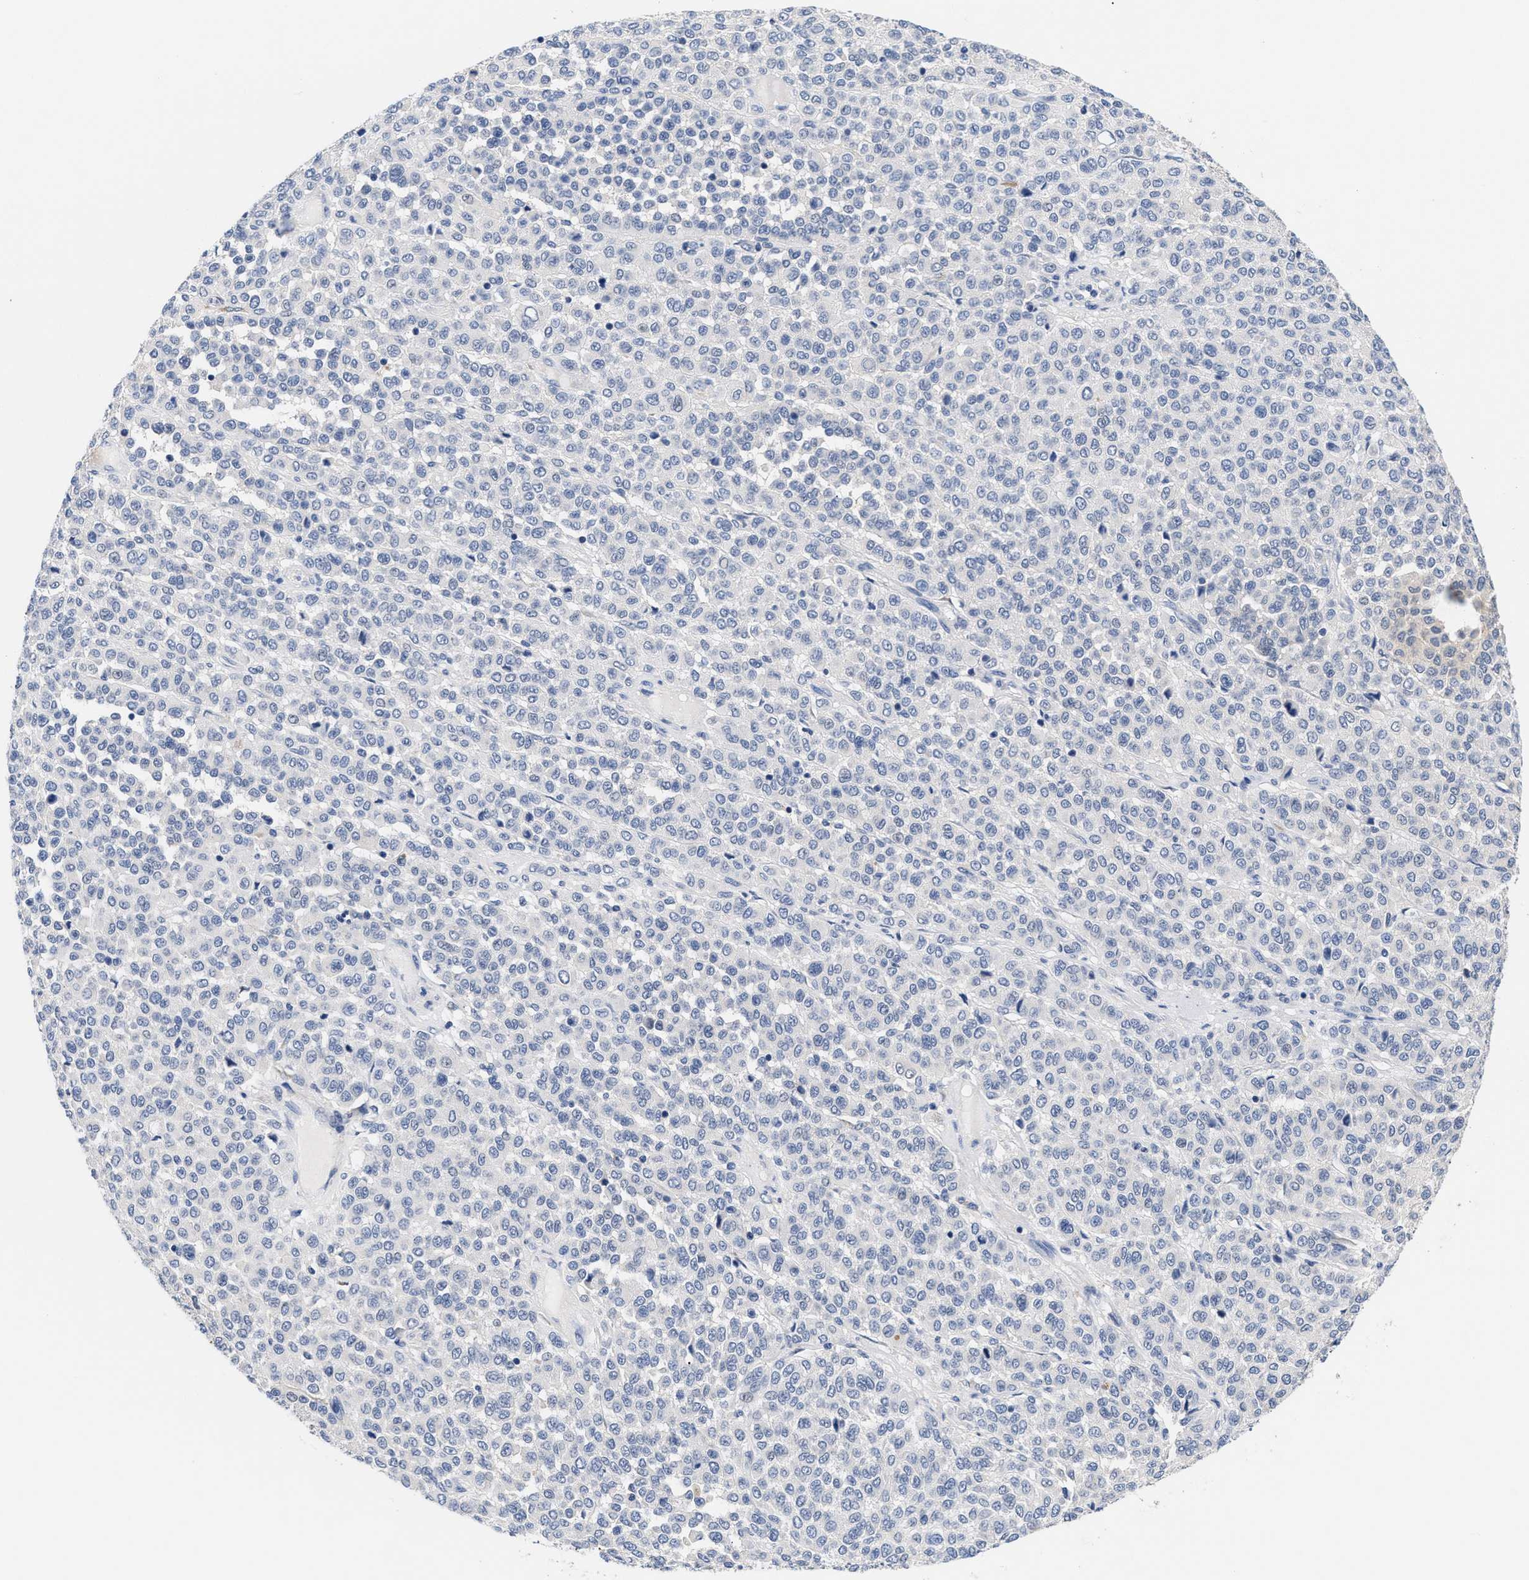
{"staining": {"intensity": "negative", "quantity": "none", "location": "none"}, "tissue": "melanoma", "cell_type": "Tumor cells", "image_type": "cancer", "snomed": [{"axis": "morphology", "description": "Malignant melanoma, Metastatic site"}, {"axis": "topography", "description": "Pancreas"}], "caption": "Tumor cells are negative for brown protein staining in melanoma.", "gene": "ACTL7B", "patient": {"sex": "female", "age": 30}}